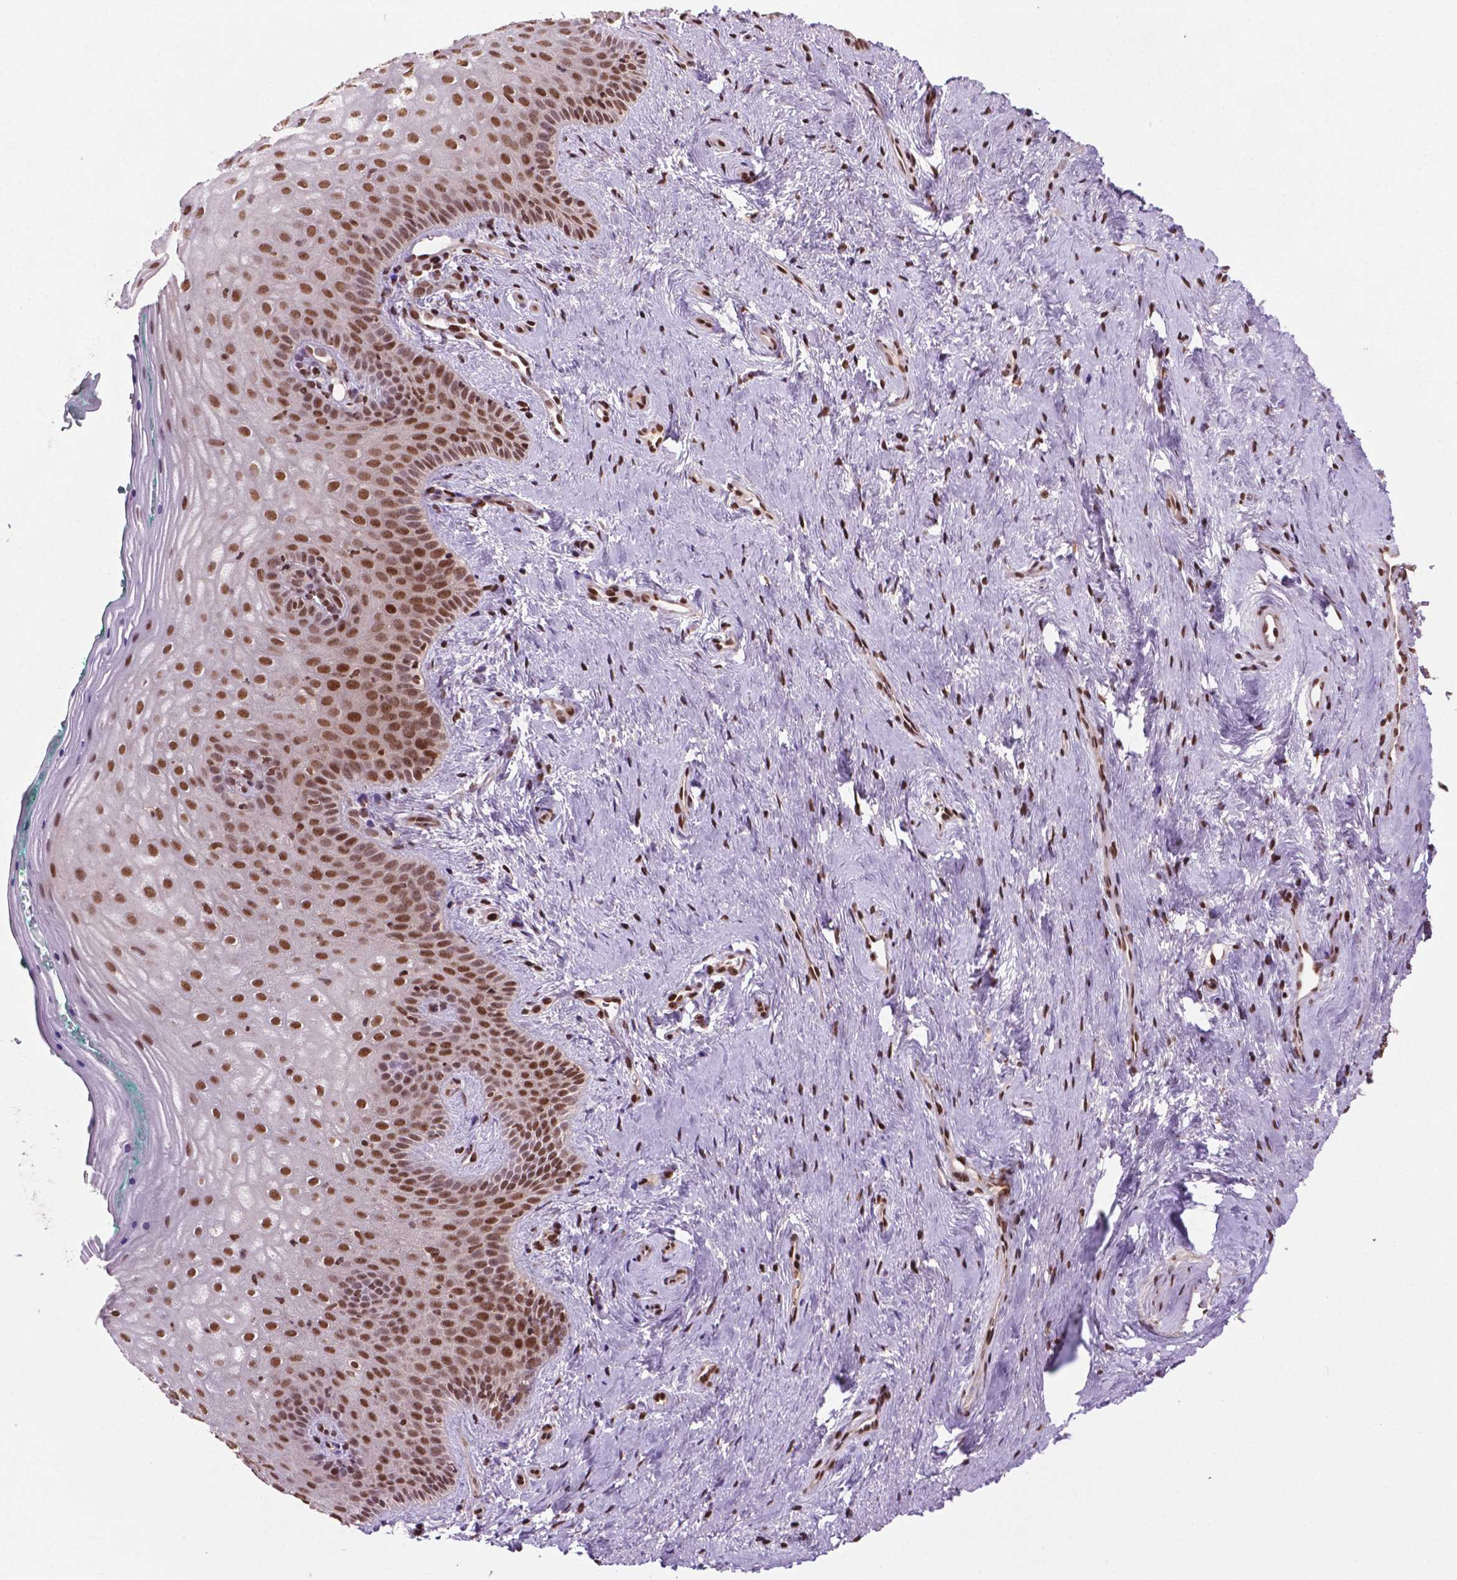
{"staining": {"intensity": "strong", "quantity": ">75%", "location": "nuclear"}, "tissue": "vagina", "cell_type": "Squamous epithelial cells", "image_type": "normal", "snomed": [{"axis": "morphology", "description": "Normal tissue, NOS"}, {"axis": "topography", "description": "Vagina"}], "caption": "Squamous epithelial cells display high levels of strong nuclear positivity in about >75% of cells in benign human vagina. Nuclei are stained in blue.", "gene": "SIRT6", "patient": {"sex": "female", "age": 45}}